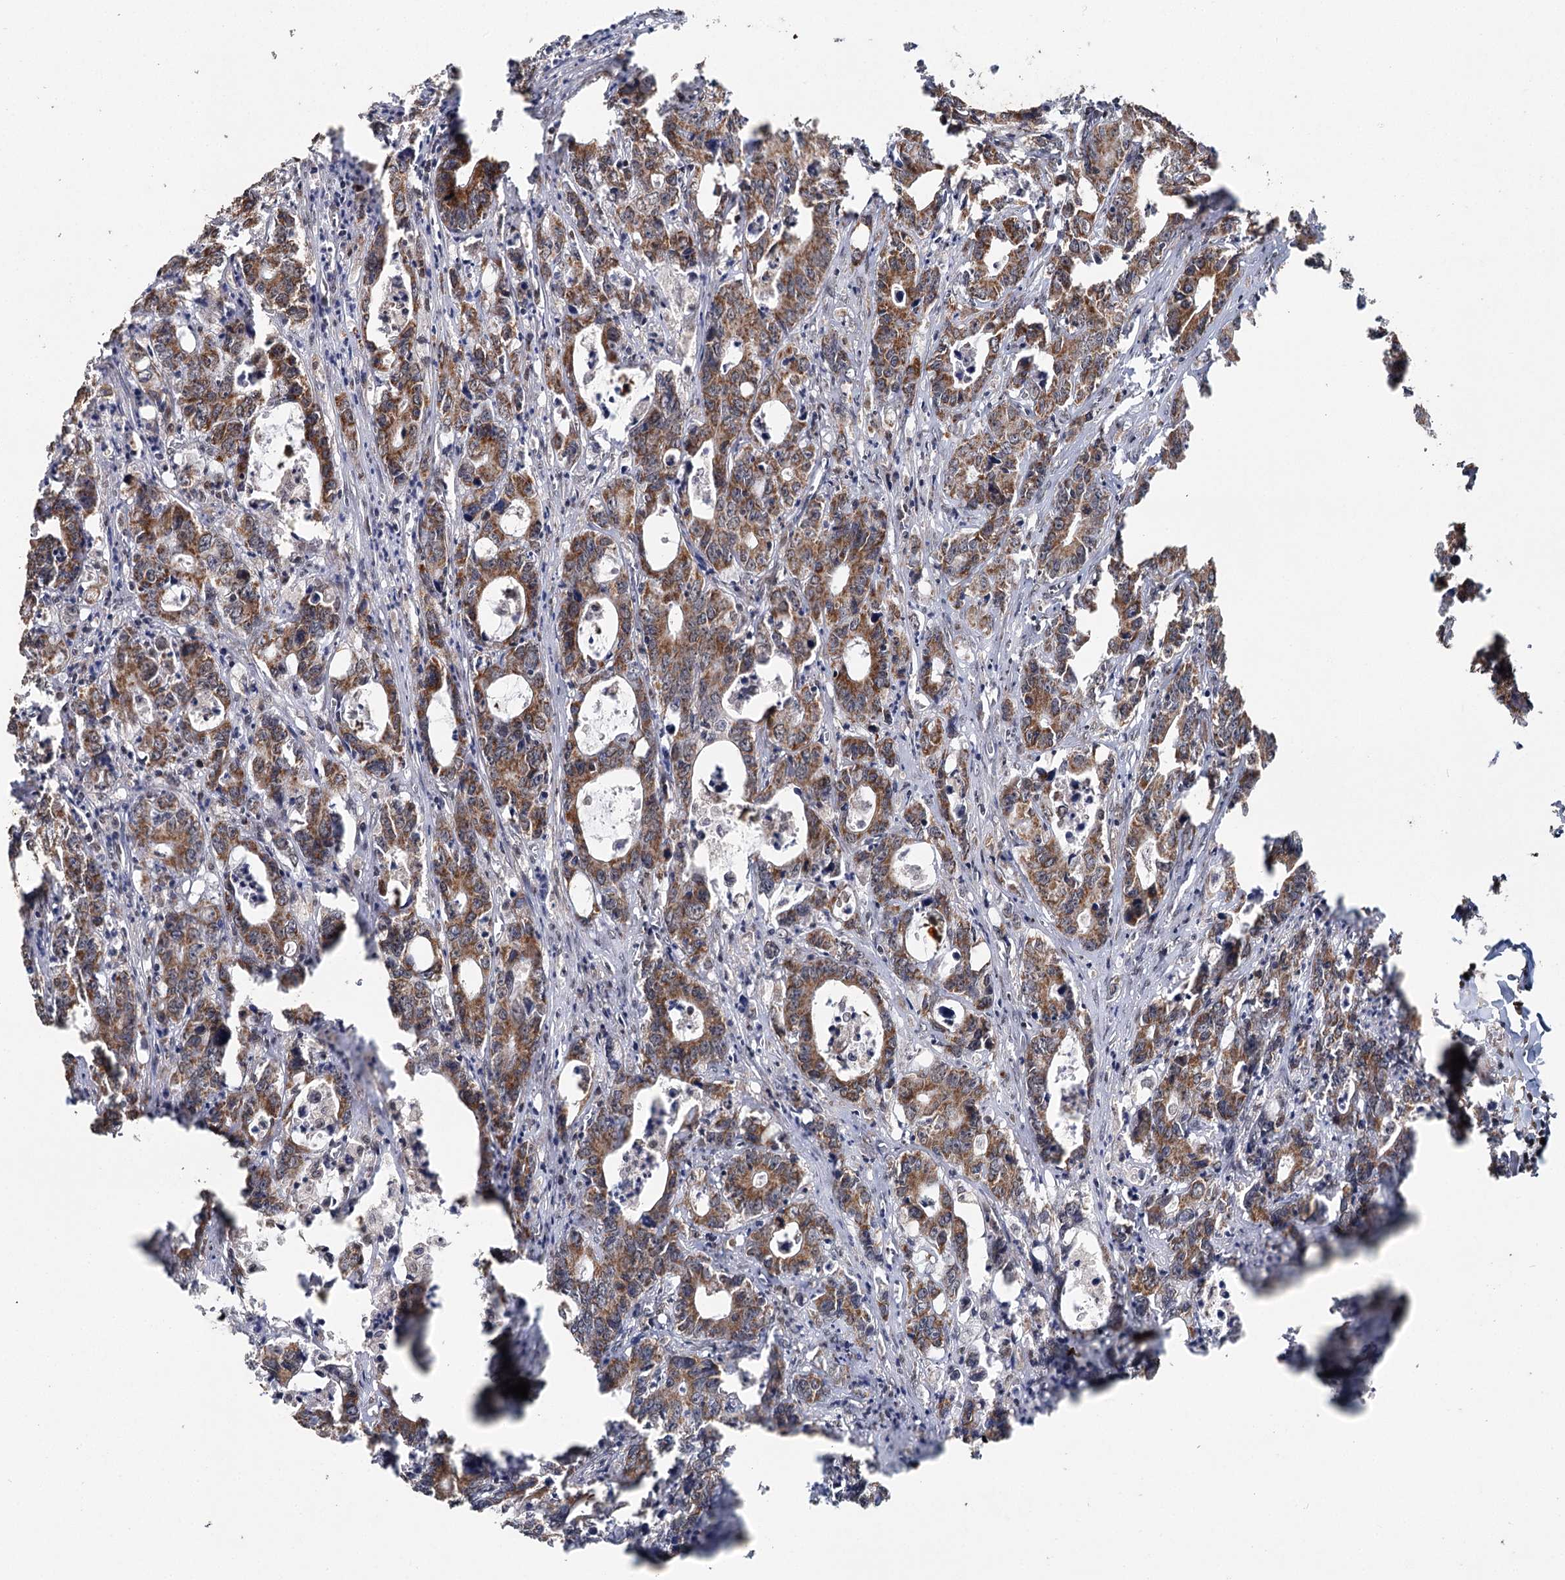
{"staining": {"intensity": "moderate", "quantity": ">75%", "location": "cytoplasmic/membranous"}, "tissue": "colorectal cancer", "cell_type": "Tumor cells", "image_type": "cancer", "snomed": [{"axis": "morphology", "description": "Adenocarcinoma, NOS"}, {"axis": "topography", "description": "Colon"}], "caption": "Immunohistochemical staining of colorectal adenocarcinoma exhibits moderate cytoplasmic/membranous protein staining in about >75% of tumor cells.", "gene": "PDHX", "patient": {"sex": "female", "age": 75}}